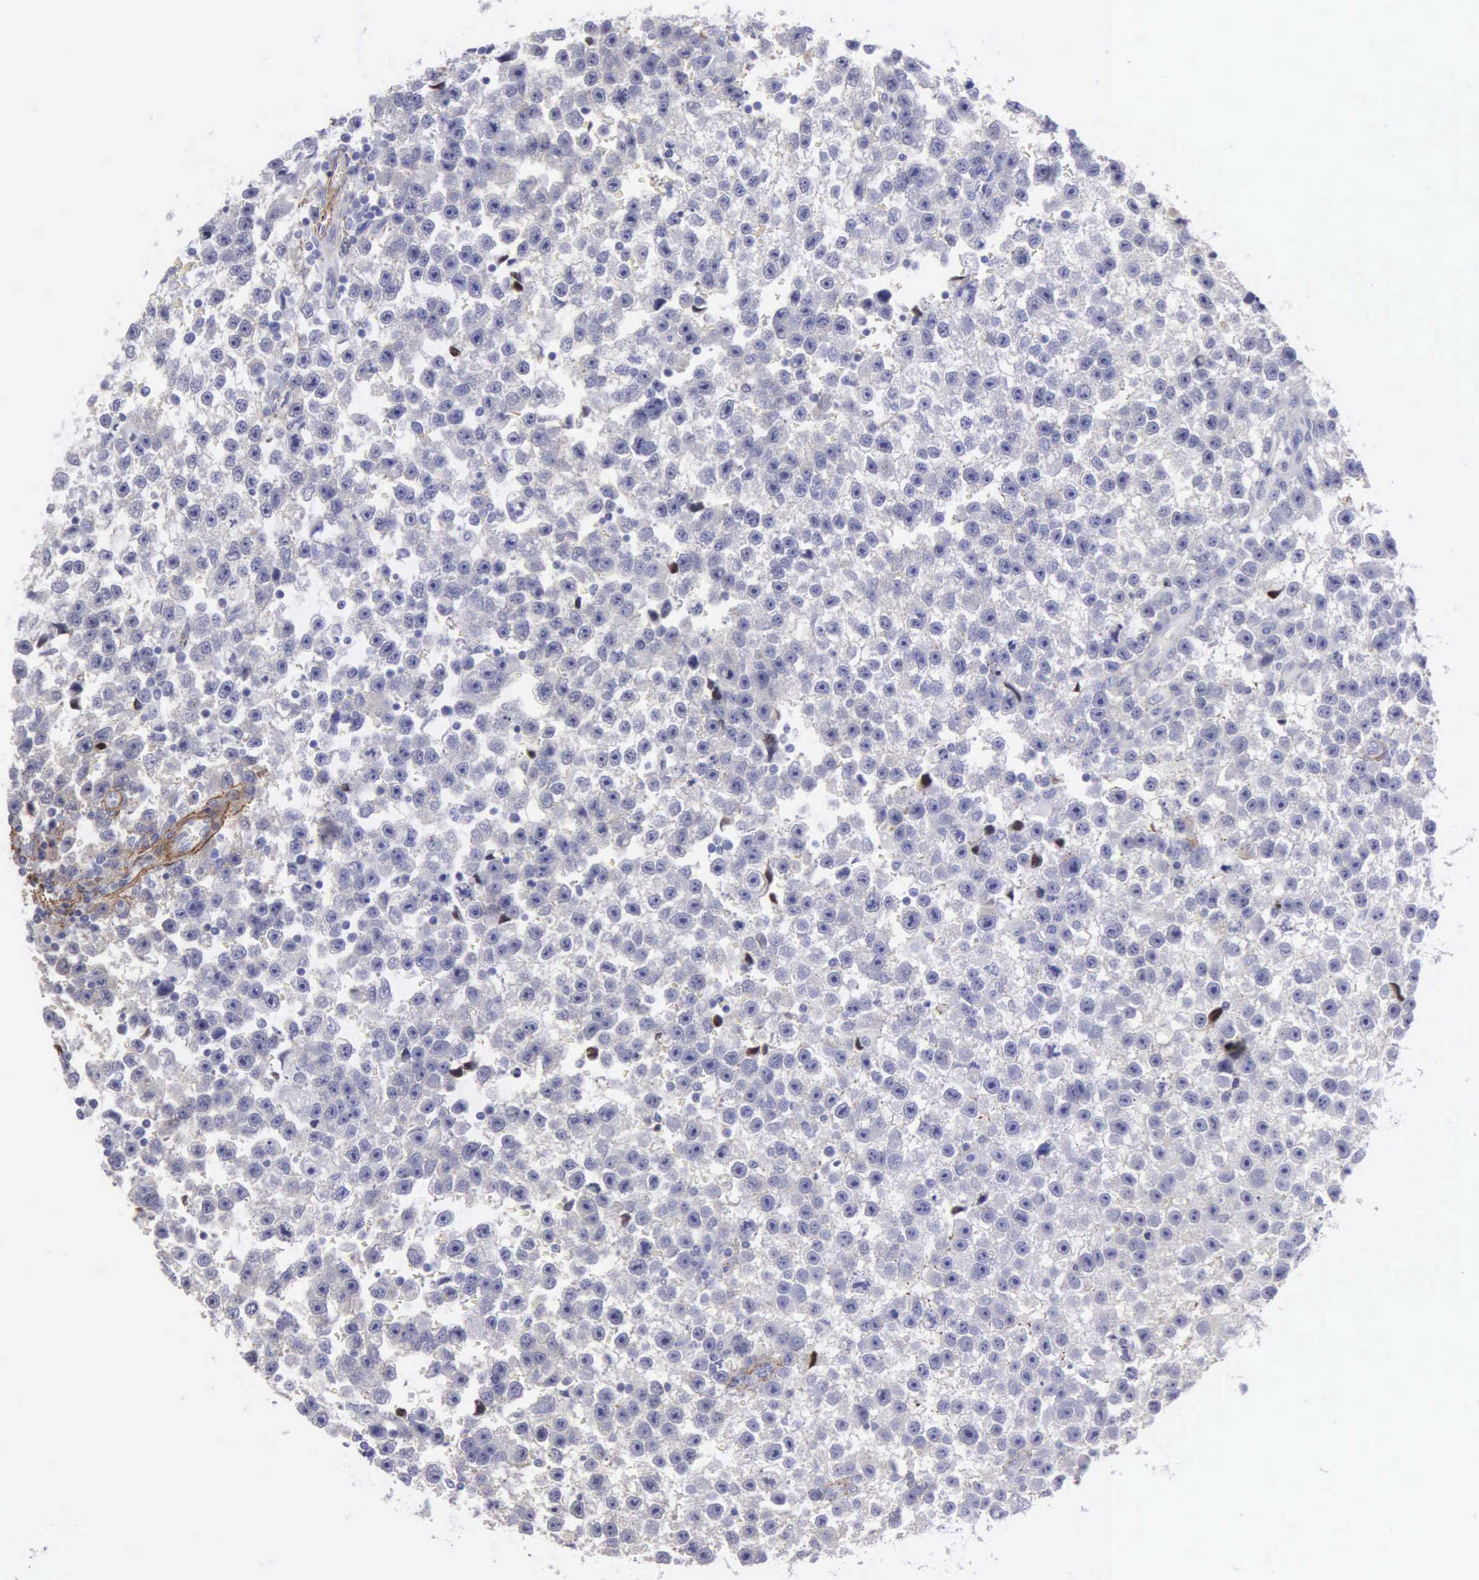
{"staining": {"intensity": "negative", "quantity": "none", "location": "none"}, "tissue": "testis cancer", "cell_type": "Tumor cells", "image_type": "cancer", "snomed": [{"axis": "morphology", "description": "Seminoma, NOS"}, {"axis": "topography", "description": "Testis"}], "caption": "Immunohistochemistry image of neoplastic tissue: human testis cancer stained with DAB (3,3'-diaminobenzidine) demonstrates no significant protein positivity in tumor cells.", "gene": "FBLN5", "patient": {"sex": "male", "age": 33}}